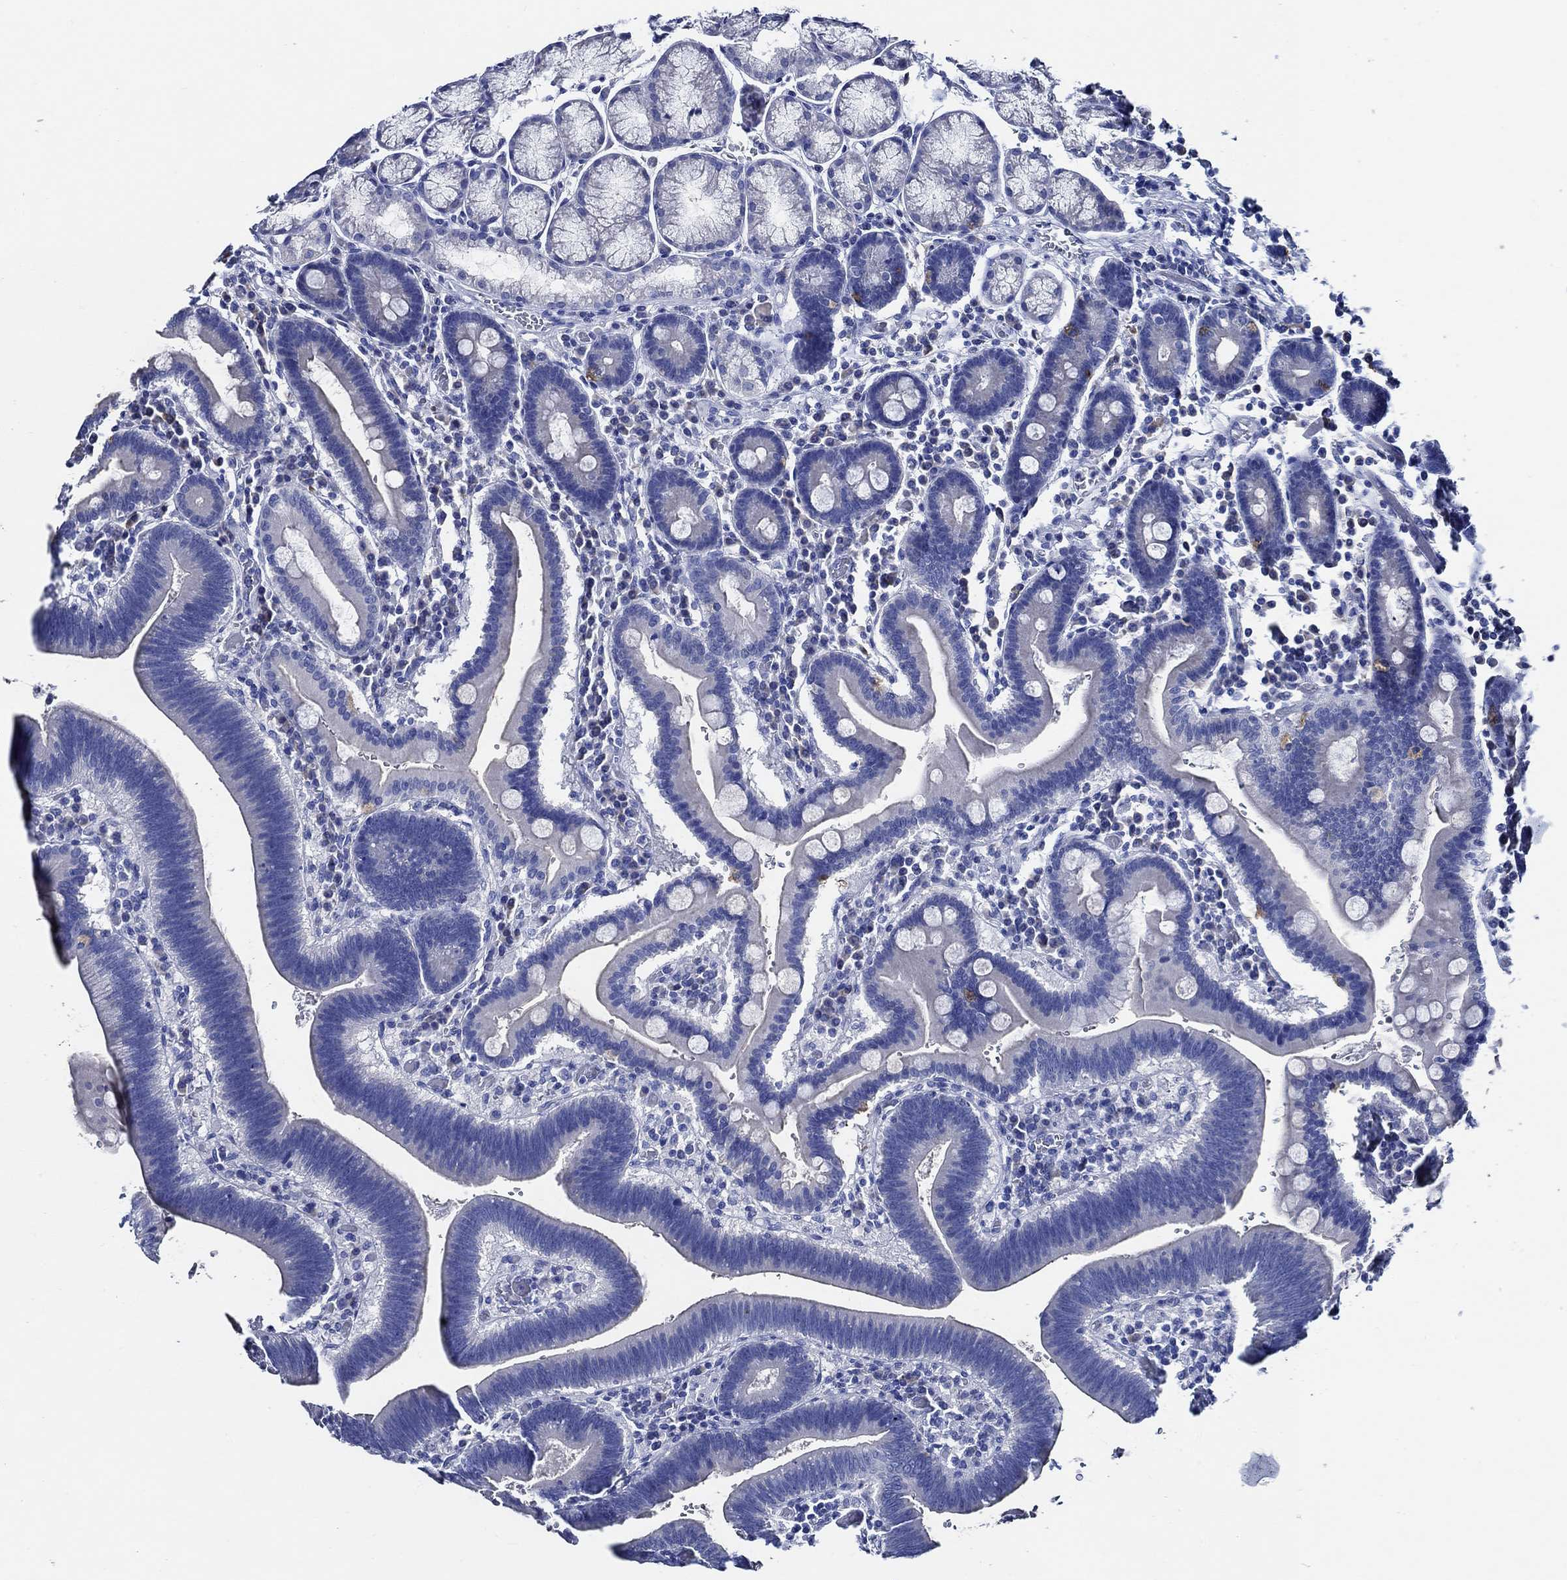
{"staining": {"intensity": "negative", "quantity": "none", "location": "none"}, "tissue": "duodenum", "cell_type": "Glandular cells", "image_type": "normal", "snomed": [{"axis": "morphology", "description": "Normal tissue, NOS"}, {"axis": "topography", "description": "Duodenum"}], "caption": "An image of duodenum stained for a protein shows no brown staining in glandular cells. (Stains: DAB (3,3'-diaminobenzidine) immunohistochemistry with hematoxylin counter stain, Microscopy: brightfield microscopy at high magnification).", "gene": "WDR62", "patient": {"sex": "female", "age": 62}}